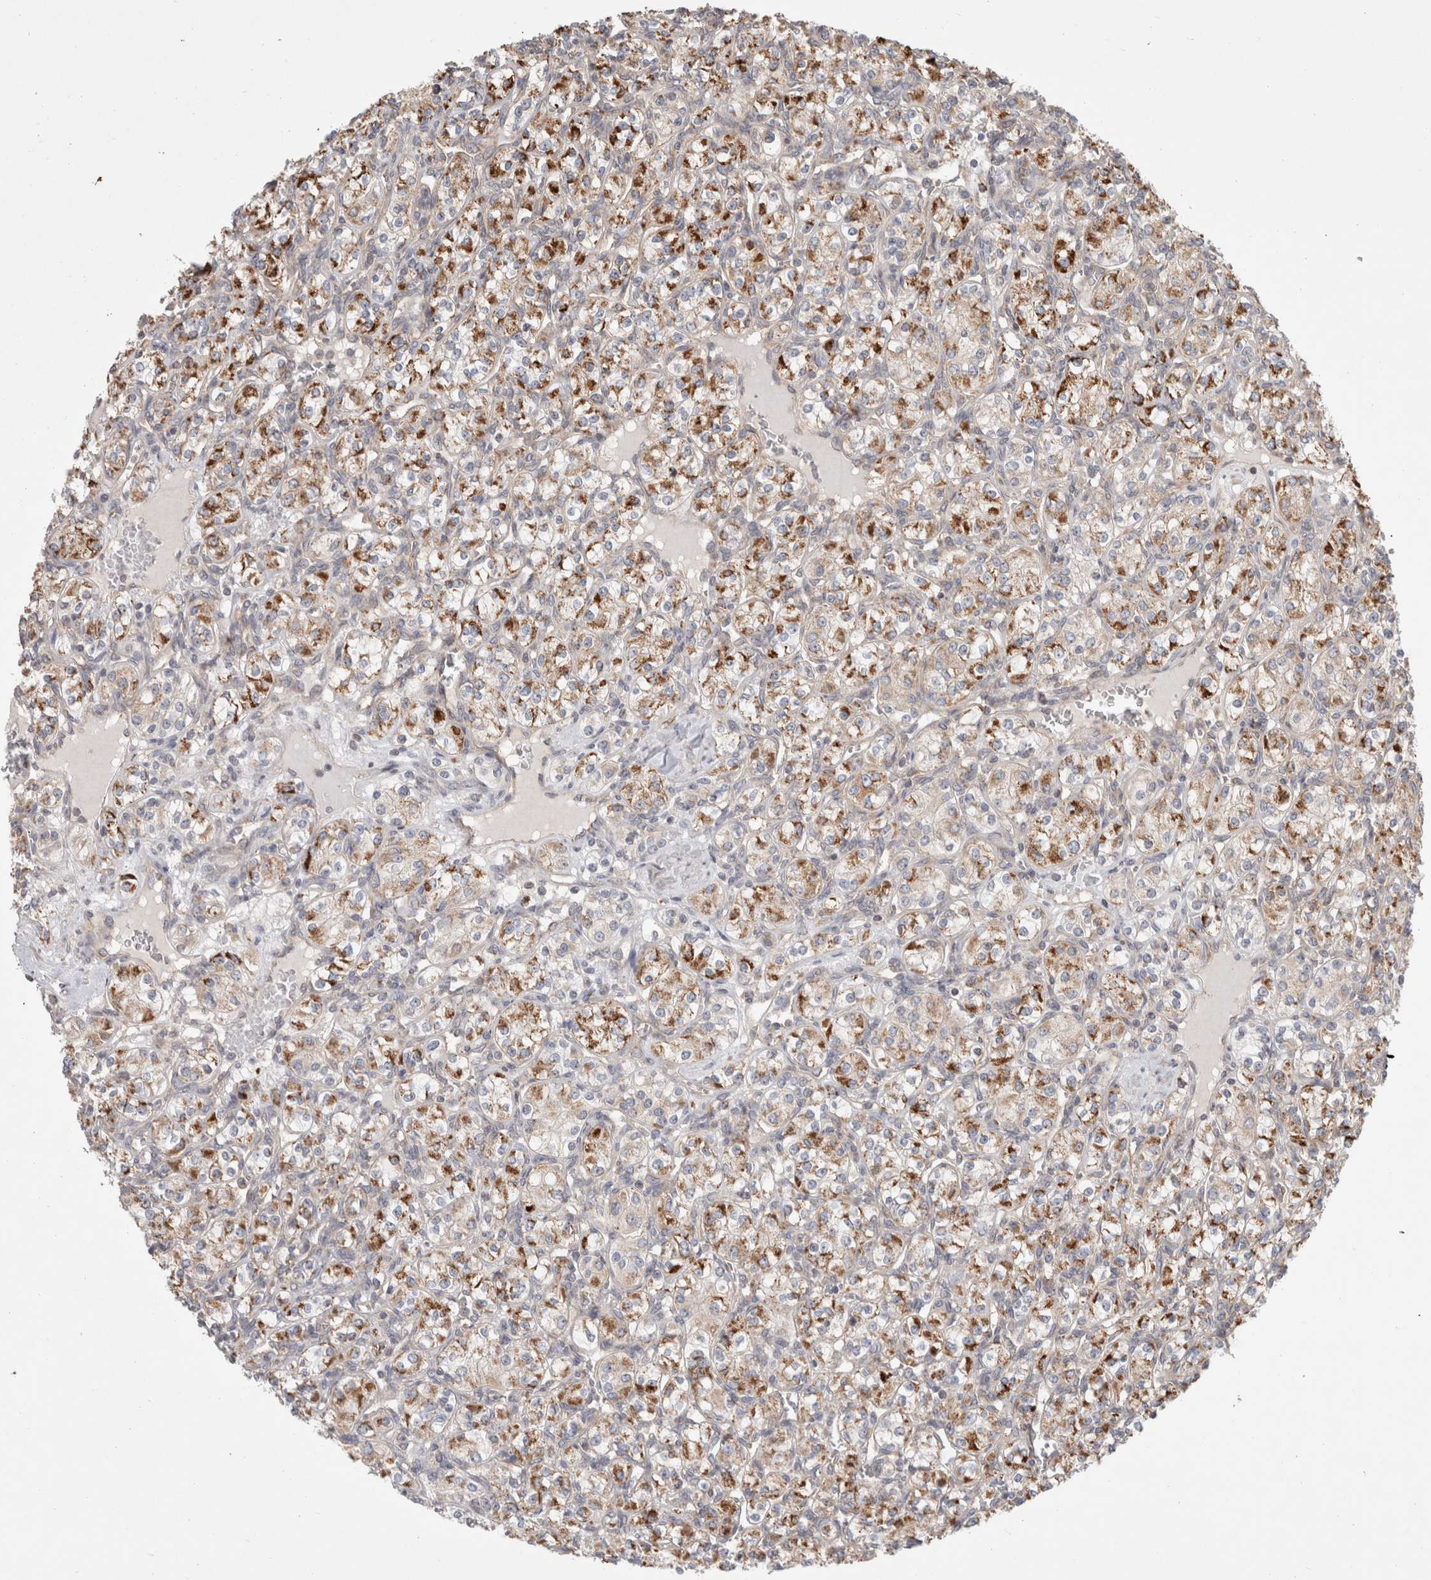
{"staining": {"intensity": "moderate", "quantity": ">75%", "location": "cytoplasmic/membranous"}, "tissue": "renal cancer", "cell_type": "Tumor cells", "image_type": "cancer", "snomed": [{"axis": "morphology", "description": "Adenocarcinoma, NOS"}, {"axis": "topography", "description": "Kidney"}], "caption": "A high-resolution micrograph shows immunohistochemistry staining of adenocarcinoma (renal), which demonstrates moderate cytoplasmic/membranous expression in about >75% of tumor cells. (IHC, brightfield microscopy, high magnification).", "gene": "HROB", "patient": {"sex": "male", "age": 77}}